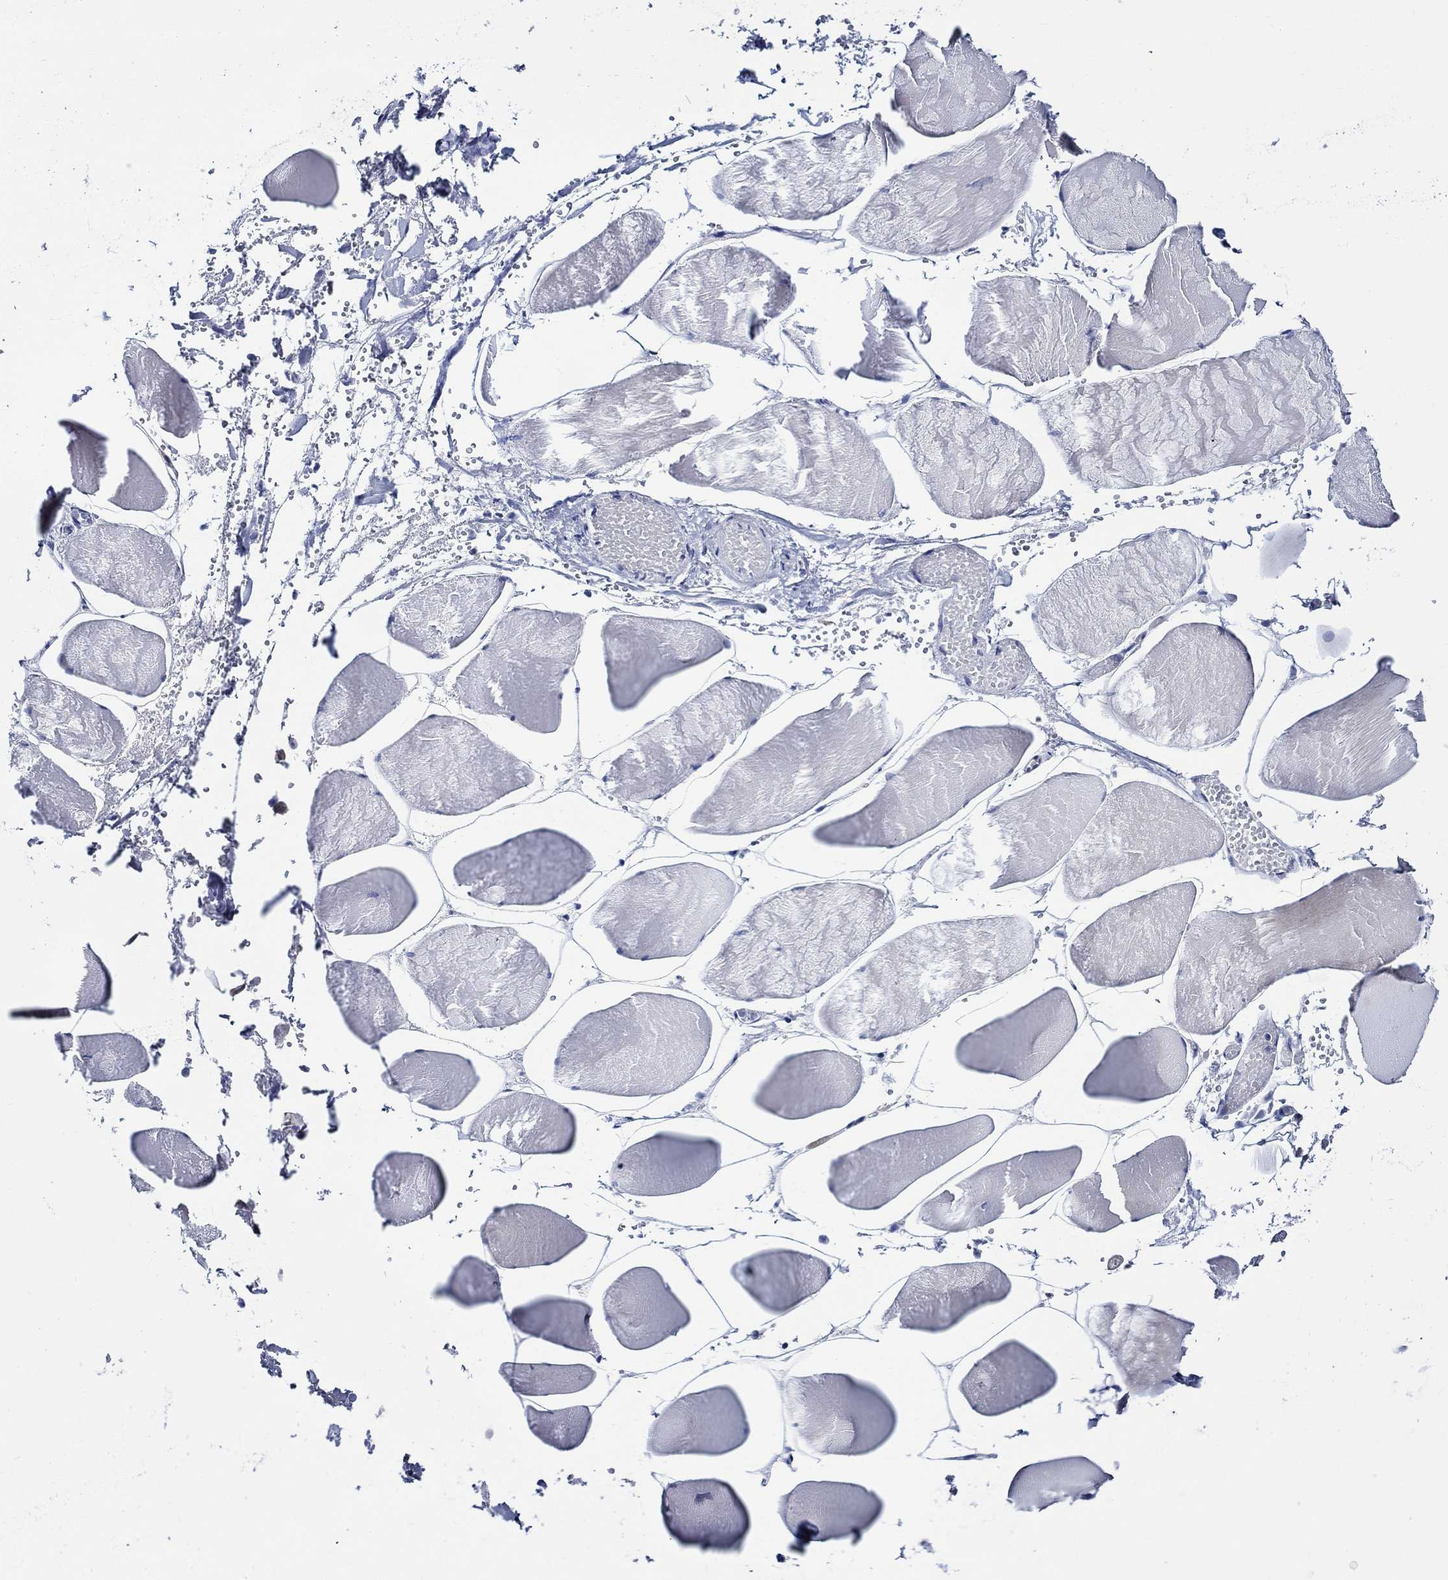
{"staining": {"intensity": "negative", "quantity": "none", "location": "none"}, "tissue": "skeletal muscle", "cell_type": "Myocytes", "image_type": "normal", "snomed": [{"axis": "morphology", "description": "Normal tissue, NOS"}, {"axis": "morphology", "description": "Malignant melanoma, Metastatic site"}, {"axis": "topography", "description": "Skeletal muscle"}], "caption": "DAB (3,3'-diaminobenzidine) immunohistochemical staining of benign human skeletal muscle displays no significant expression in myocytes.", "gene": "C8orf48", "patient": {"sex": "male", "age": 50}}